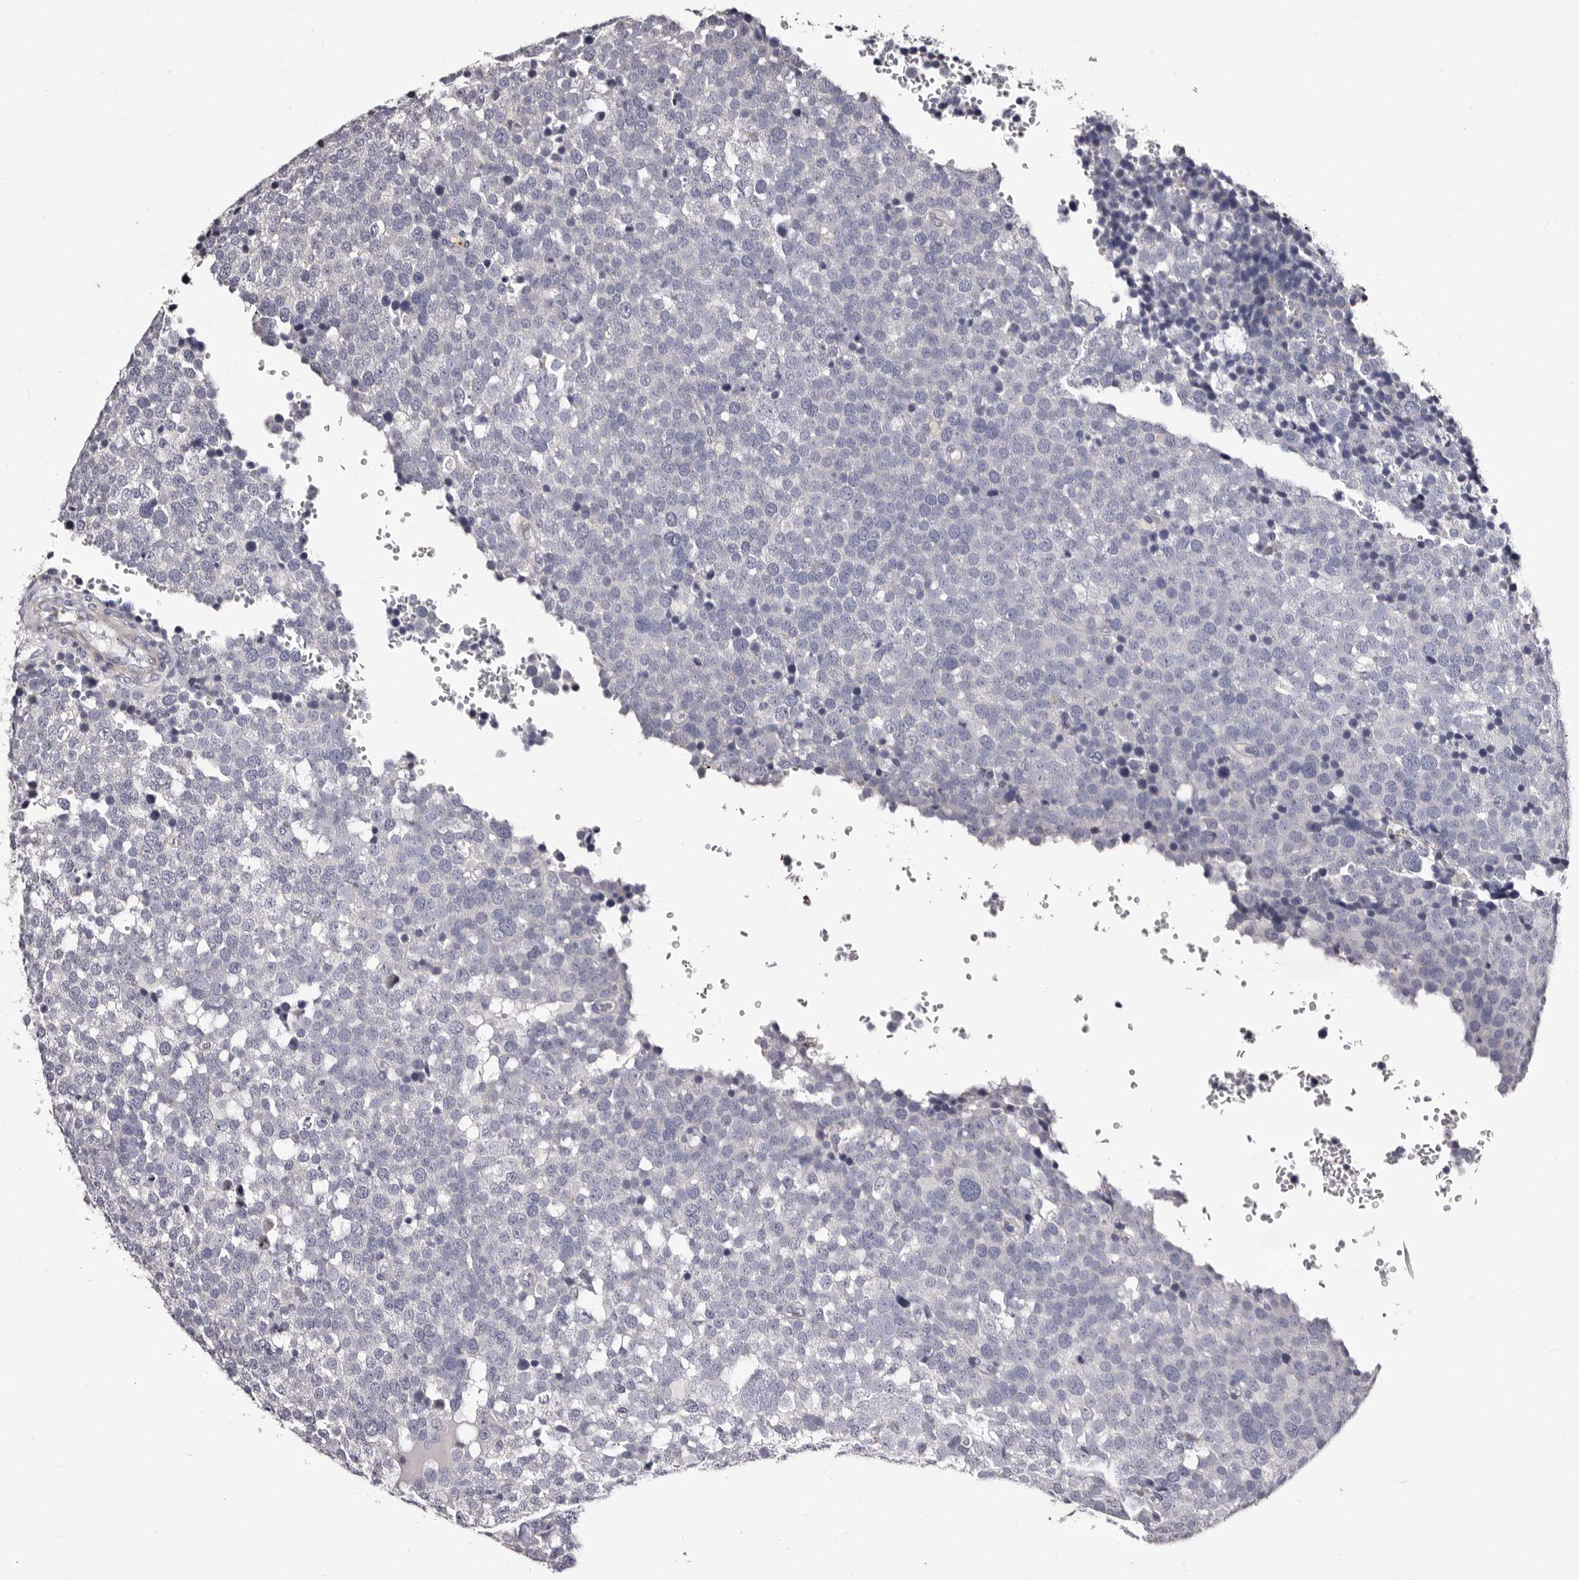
{"staining": {"intensity": "negative", "quantity": "none", "location": "none"}, "tissue": "testis cancer", "cell_type": "Tumor cells", "image_type": "cancer", "snomed": [{"axis": "morphology", "description": "Seminoma, NOS"}, {"axis": "topography", "description": "Testis"}], "caption": "Immunohistochemistry (IHC) of testis seminoma reveals no expression in tumor cells. Nuclei are stained in blue.", "gene": "AUNIP", "patient": {"sex": "male", "age": 71}}